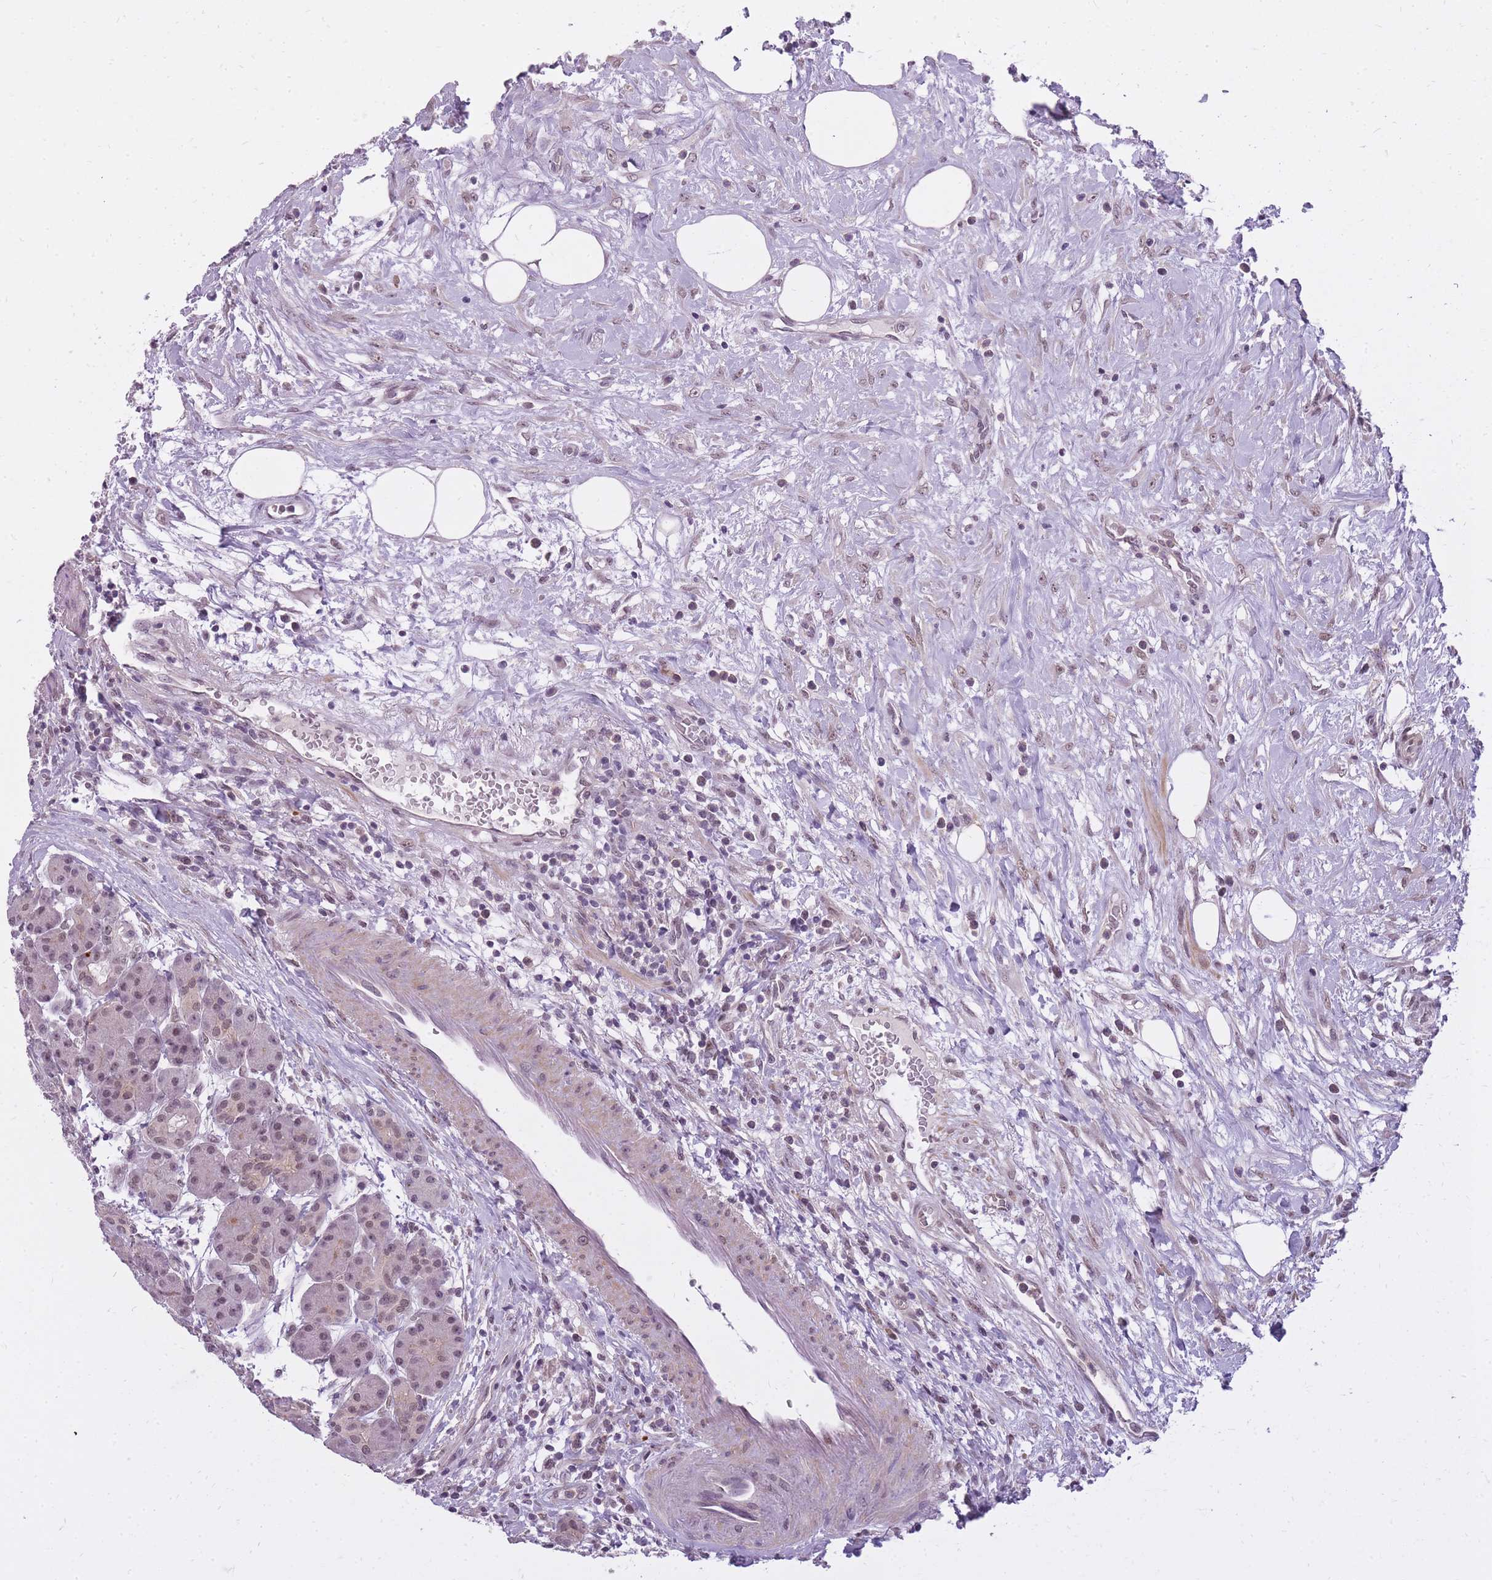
{"staining": {"intensity": "moderate", "quantity": "25%-75%", "location": "cytoplasmic/membranous,nuclear"}, "tissue": "pancreas", "cell_type": "Exocrine glandular cells", "image_type": "normal", "snomed": [{"axis": "morphology", "description": "Normal tissue, NOS"}, {"axis": "topography", "description": "Pancreas"}], "caption": "A medium amount of moderate cytoplasmic/membranous,nuclear staining is identified in approximately 25%-75% of exocrine glandular cells in unremarkable pancreas.", "gene": "TIGD1", "patient": {"sex": "male", "age": 63}}